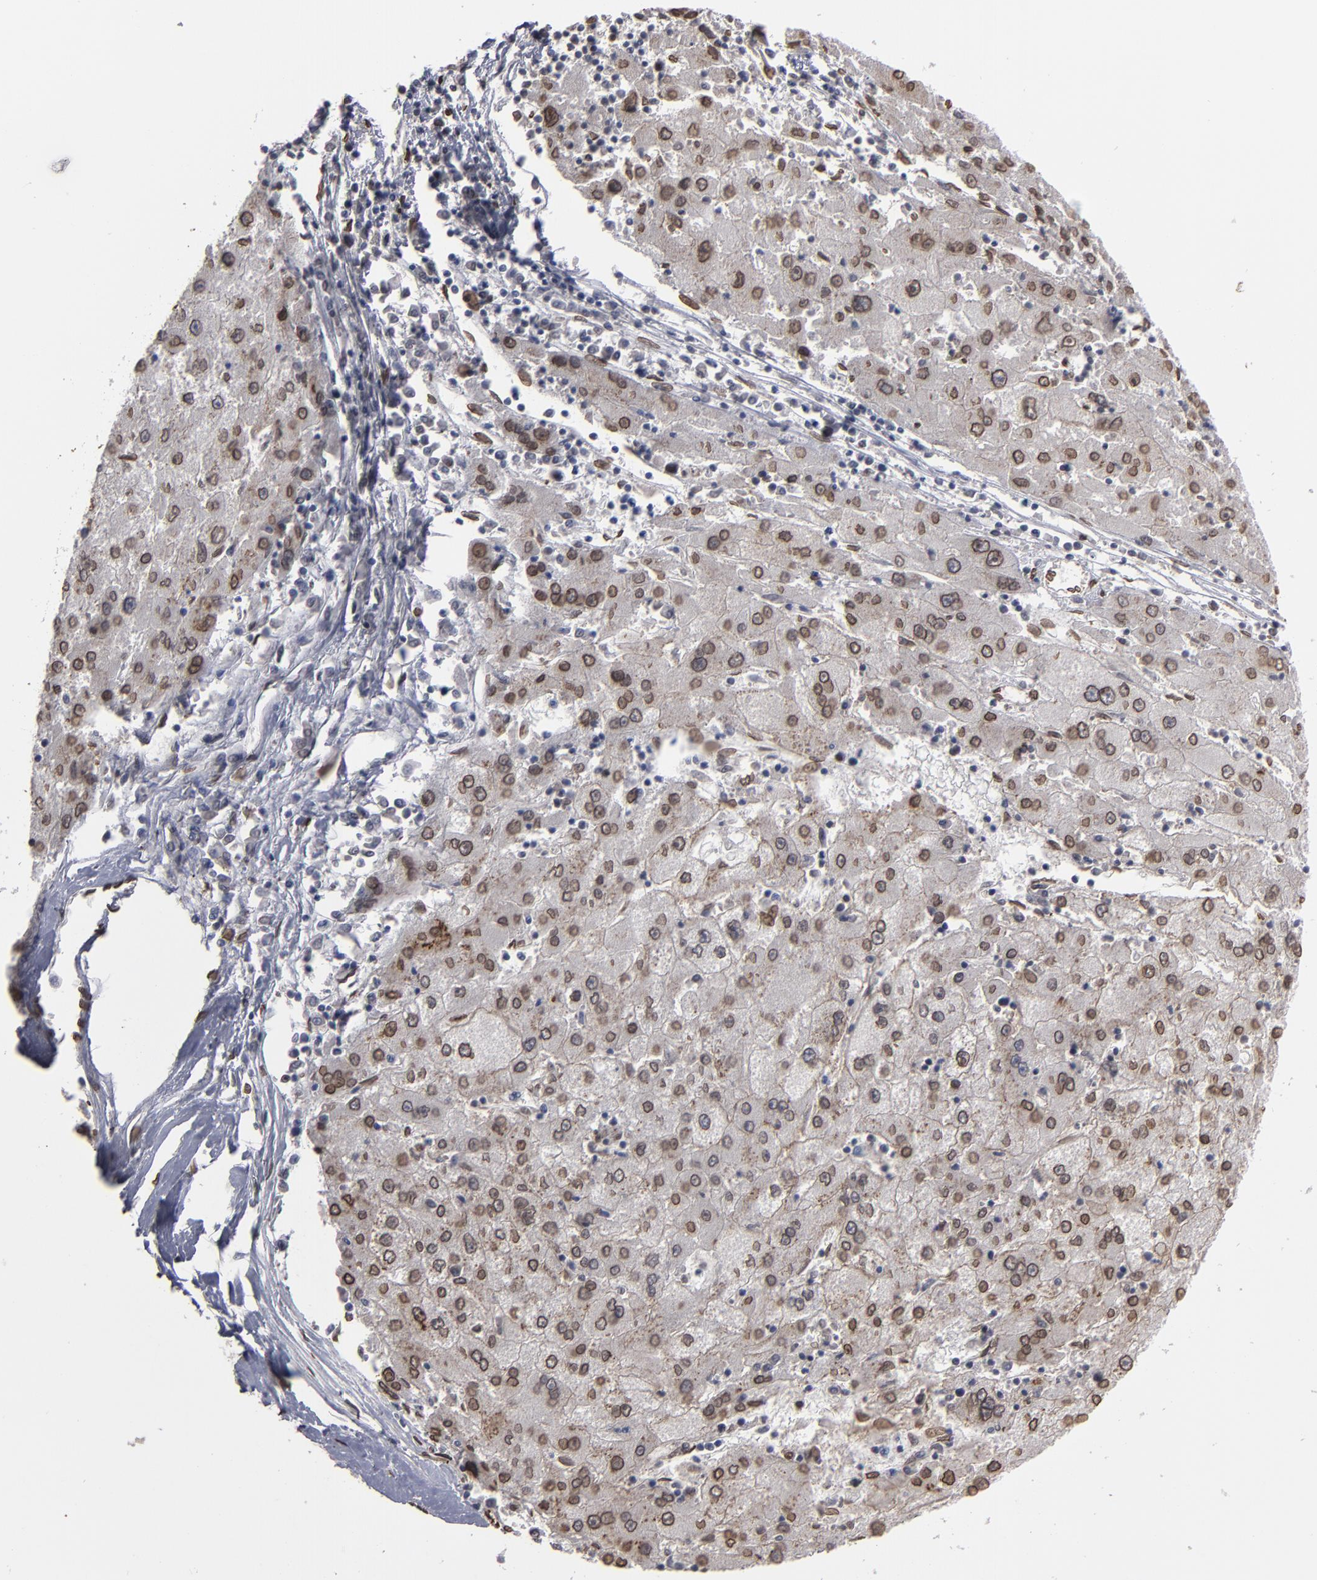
{"staining": {"intensity": "moderate", "quantity": "25%-75%", "location": "cytoplasmic/membranous,nuclear"}, "tissue": "liver cancer", "cell_type": "Tumor cells", "image_type": "cancer", "snomed": [{"axis": "morphology", "description": "Carcinoma, Hepatocellular, NOS"}, {"axis": "topography", "description": "Liver"}], "caption": "Hepatocellular carcinoma (liver) stained with immunohistochemistry displays moderate cytoplasmic/membranous and nuclear staining in approximately 25%-75% of tumor cells. The protein of interest is stained brown, and the nuclei are stained in blue (DAB IHC with brightfield microscopy, high magnification).", "gene": "BAZ1A", "patient": {"sex": "male", "age": 72}}